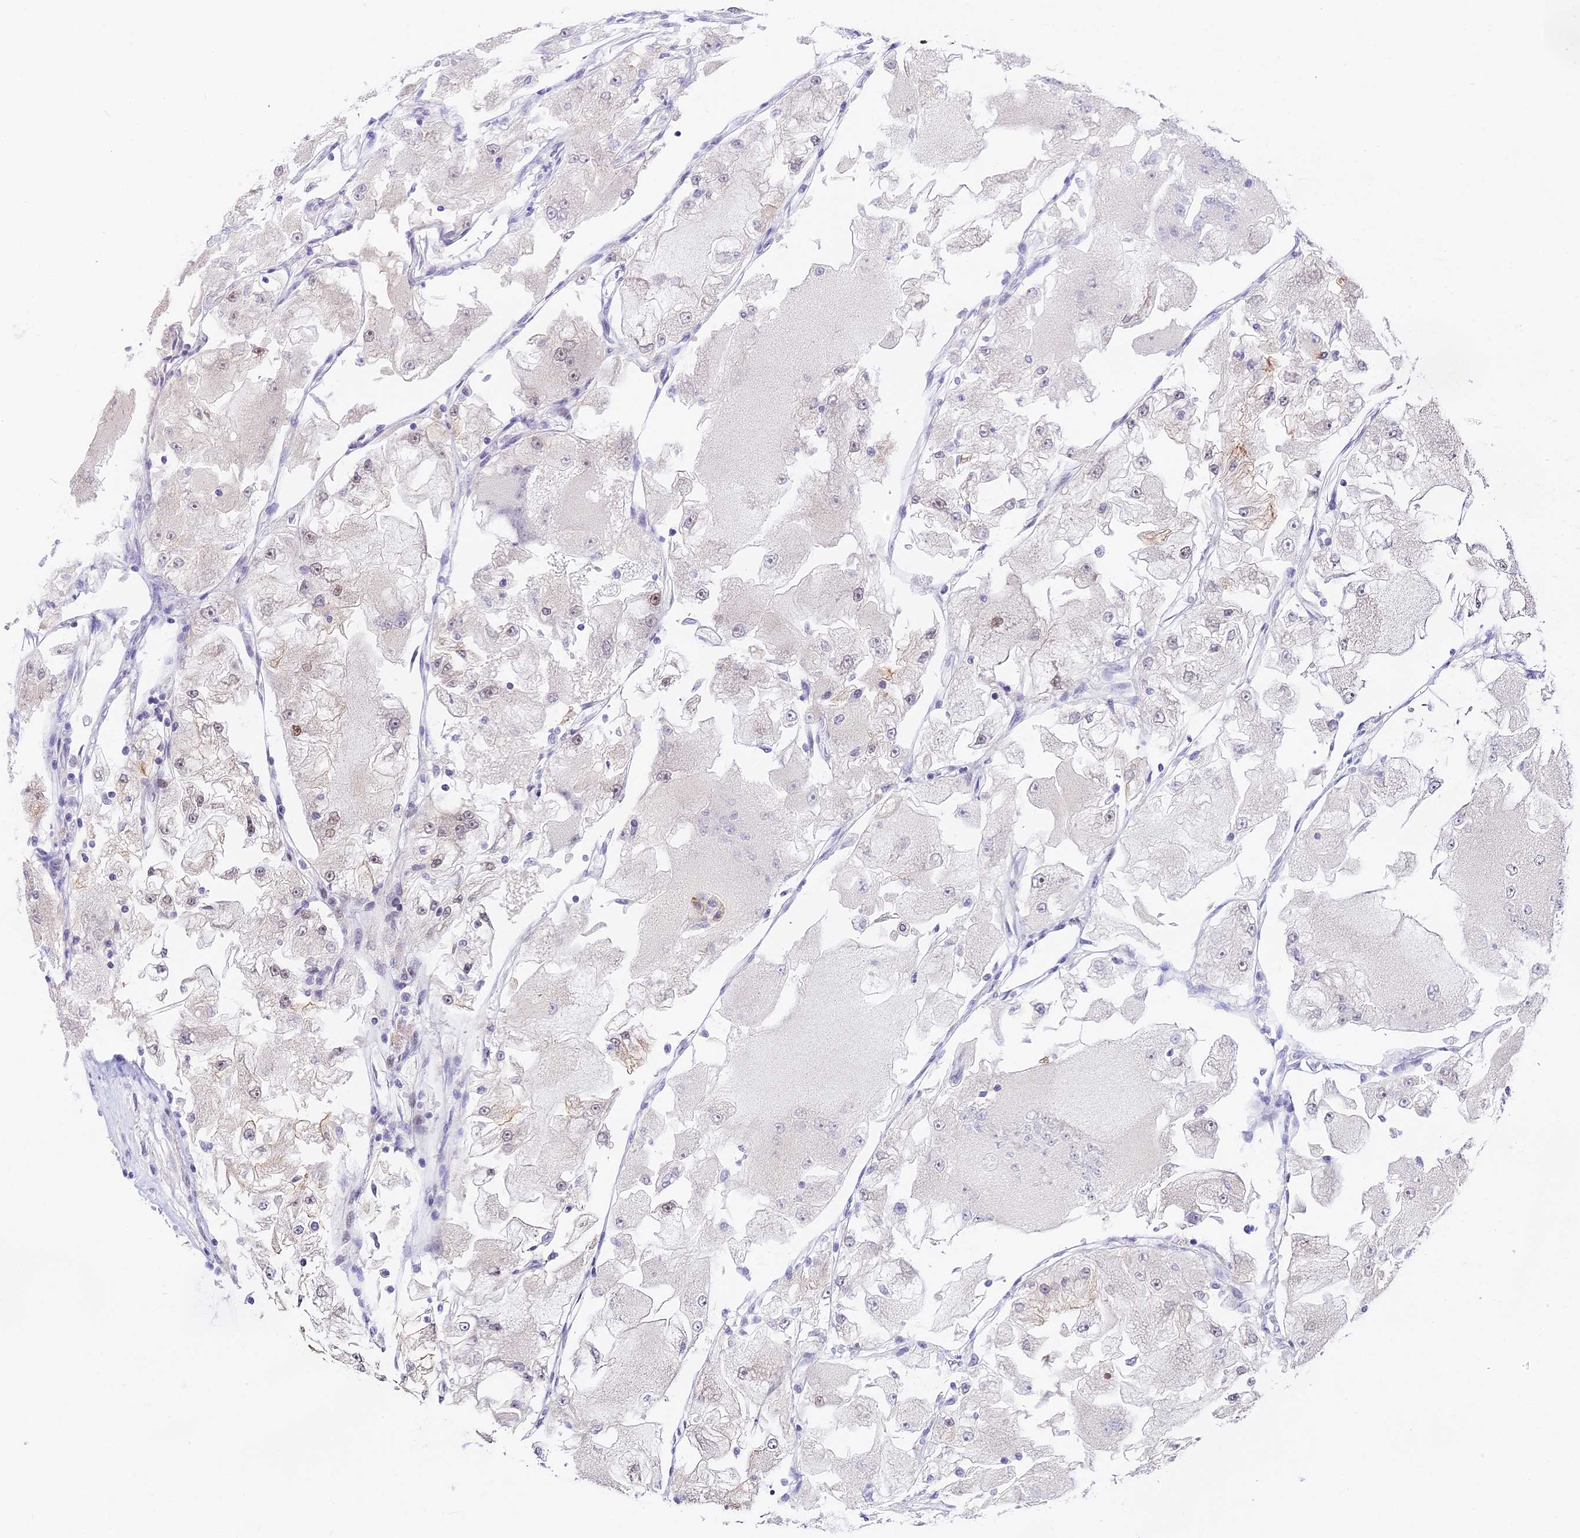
{"staining": {"intensity": "weak", "quantity": "<25%", "location": "nuclear"}, "tissue": "renal cancer", "cell_type": "Tumor cells", "image_type": "cancer", "snomed": [{"axis": "morphology", "description": "Adenocarcinoma, NOS"}, {"axis": "topography", "description": "Kidney"}], "caption": "Photomicrograph shows no protein staining in tumor cells of renal cancer tissue.", "gene": "SBNO1", "patient": {"sex": "female", "age": 72}}